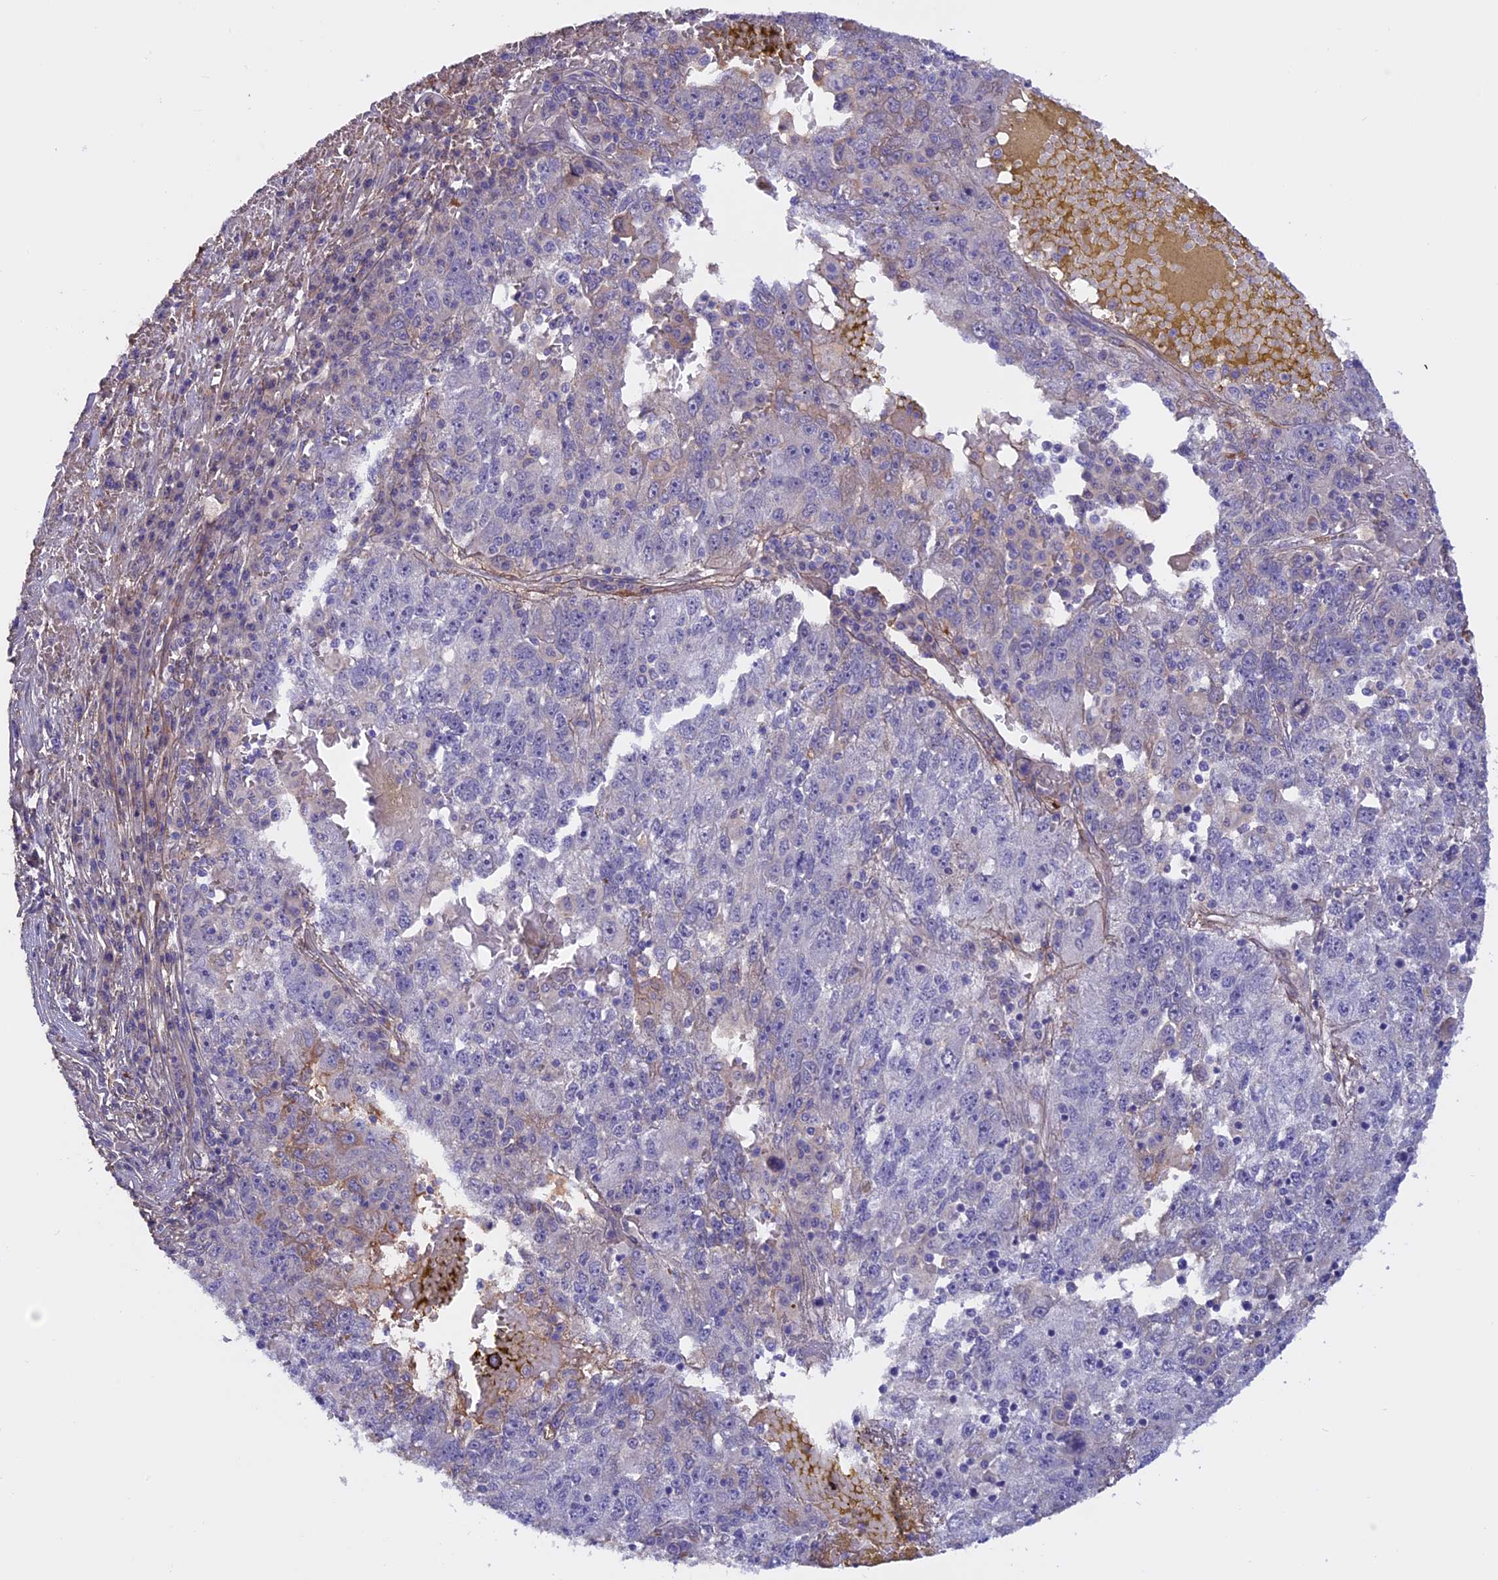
{"staining": {"intensity": "negative", "quantity": "none", "location": "none"}, "tissue": "liver cancer", "cell_type": "Tumor cells", "image_type": "cancer", "snomed": [{"axis": "morphology", "description": "Carcinoma, Hepatocellular, NOS"}, {"axis": "topography", "description": "Liver"}], "caption": "A photomicrograph of human hepatocellular carcinoma (liver) is negative for staining in tumor cells.", "gene": "COL4A3", "patient": {"sex": "male", "age": 49}}